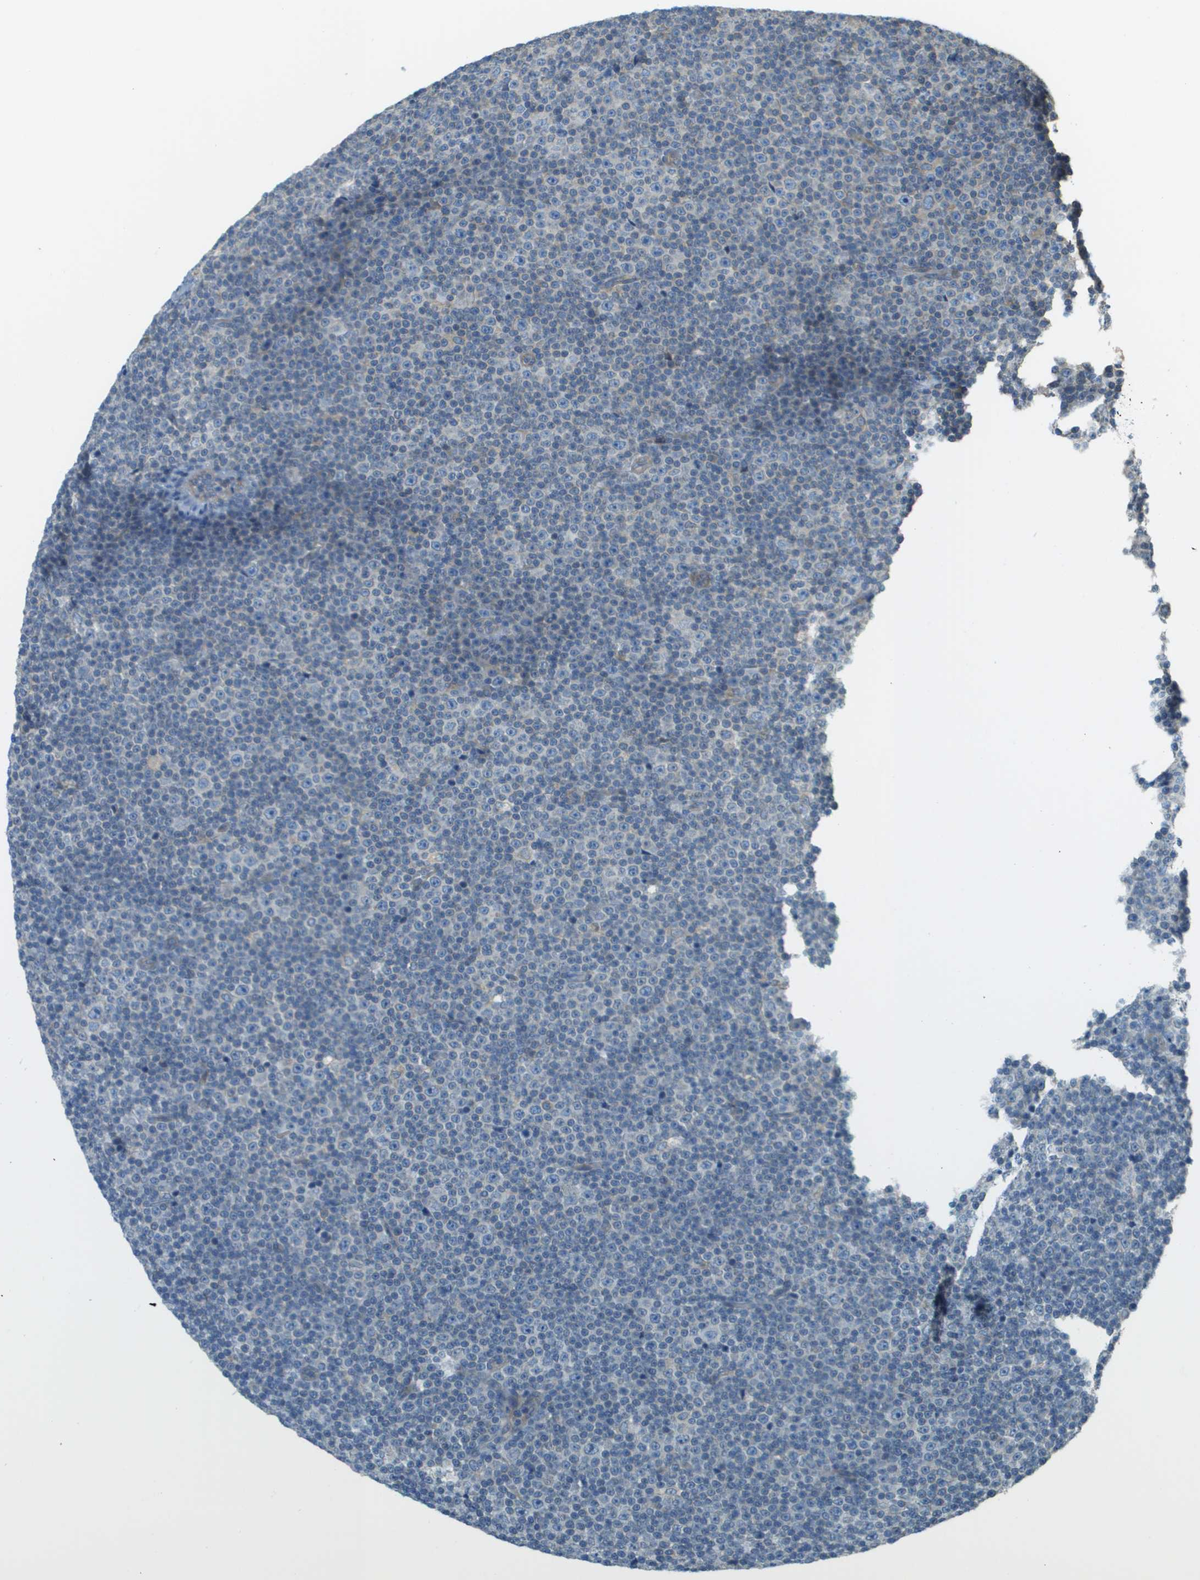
{"staining": {"intensity": "negative", "quantity": "none", "location": "none"}, "tissue": "lymphoma", "cell_type": "Tumor cells", "image_type": "cancer", "snomed": [{"axis": "morphology", "description": "Malignant lymphoma, non-Hodgkin's type, Low grade"}, {"axis": "topography", "description": "Lymph node"}], "caption": "Tumor cells show no significant staining in low-grade malignant lymphoma, non-Hodgkin's type.", "gene": "DNAJB11", "patient": {"sex": "female", "age": 67}}